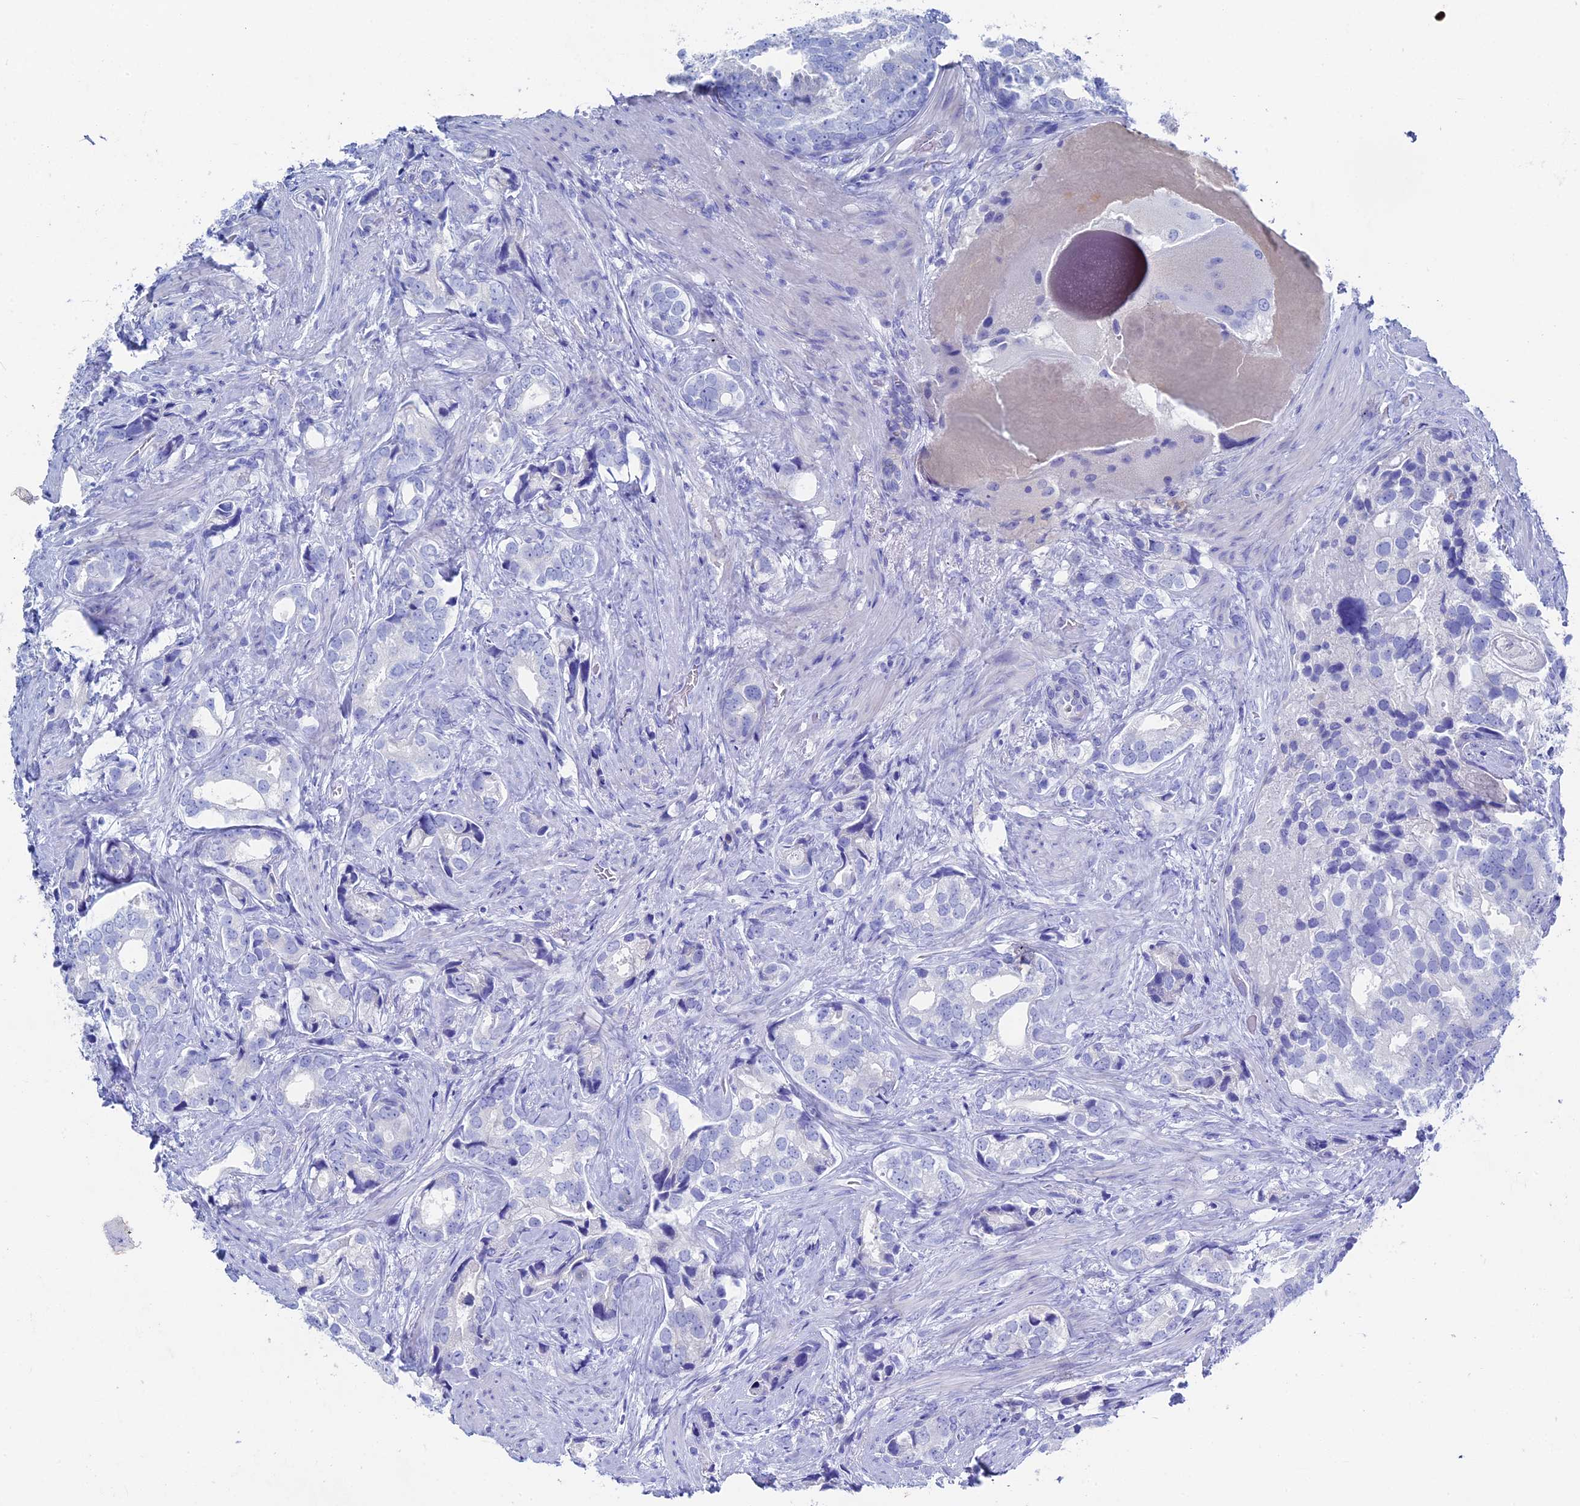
{"staining": {"intensity": "negative", "quantity": "none", "location": "none"}, "tissue": "prostate cancer", "cell_type": "Tumor cells", "image_type": "cancer", "snomed": [{"axis": "morphology", "description": "Adenocarcinoma, High grade"}, {"axis": "topography", "description": "Prostate"}], "caption": "Immunohistochemistry micrograph of human prostate cancer (high-grade adenocarcinoma) stained for a protein (brown), which exhibits no positivity in tumor cells.", "gene": "UNC119", "patient": {"sex": "male", "age": 75}}